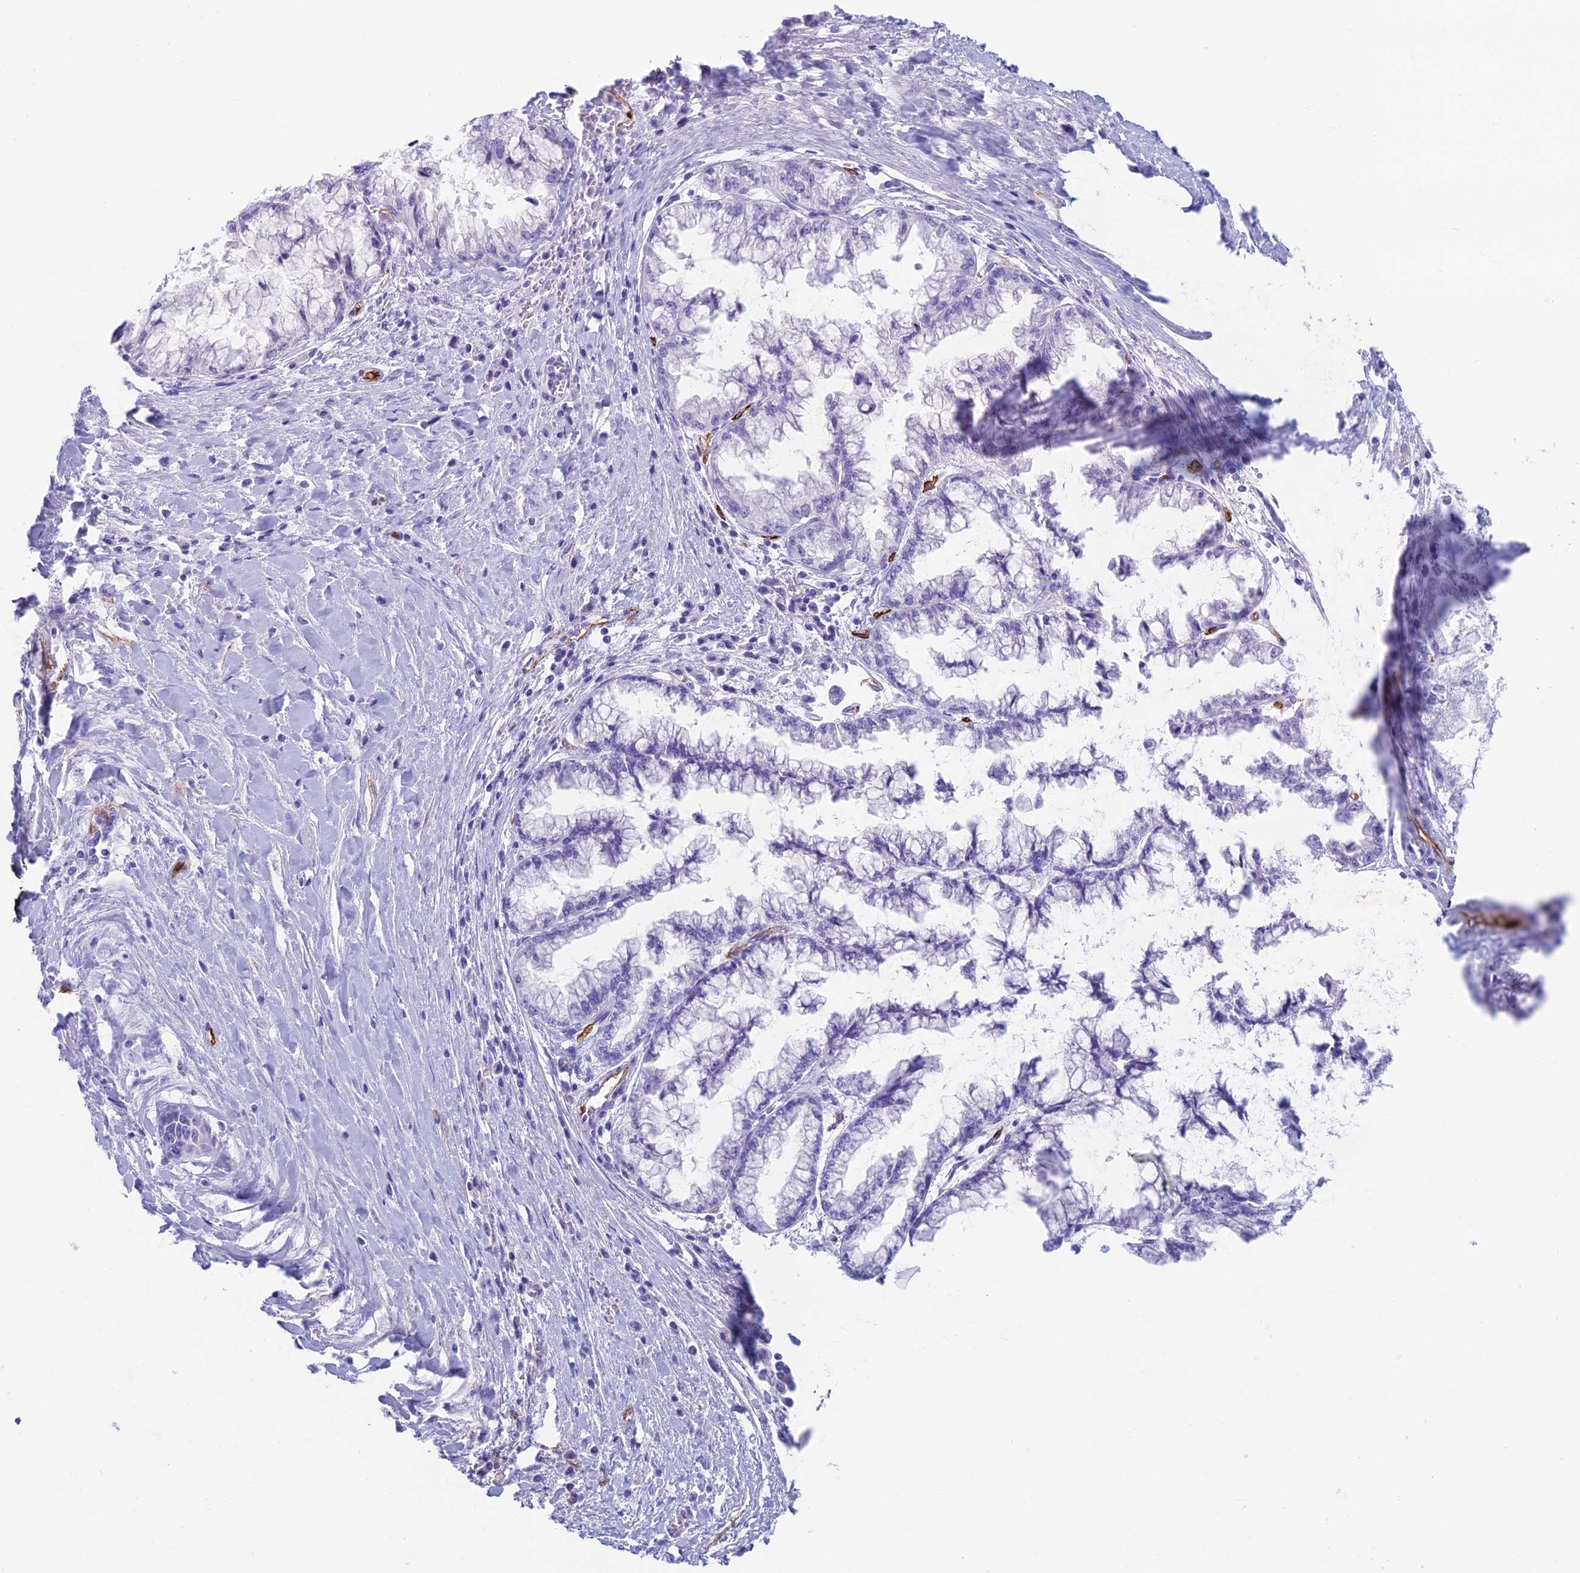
{"staining": {"intensity": "negative", "quantity": "none", "location": "none"}, "tissue": "pancreatic cancer", "cell_type": "Tumor cells", "image_type": "cancer", "snomed": [{"axis": "morphology", "description": "Adenocarcinoma, NOS"}, {"axis": "topography", "description": "Pancreas"}], "caption": "Human adenocarcinoma (pancreatic) stained for a protein using IHC displays no staining in tumor cells.", "gene": "ETFRF1", "patient": {"sex": "male", "age": 73}}